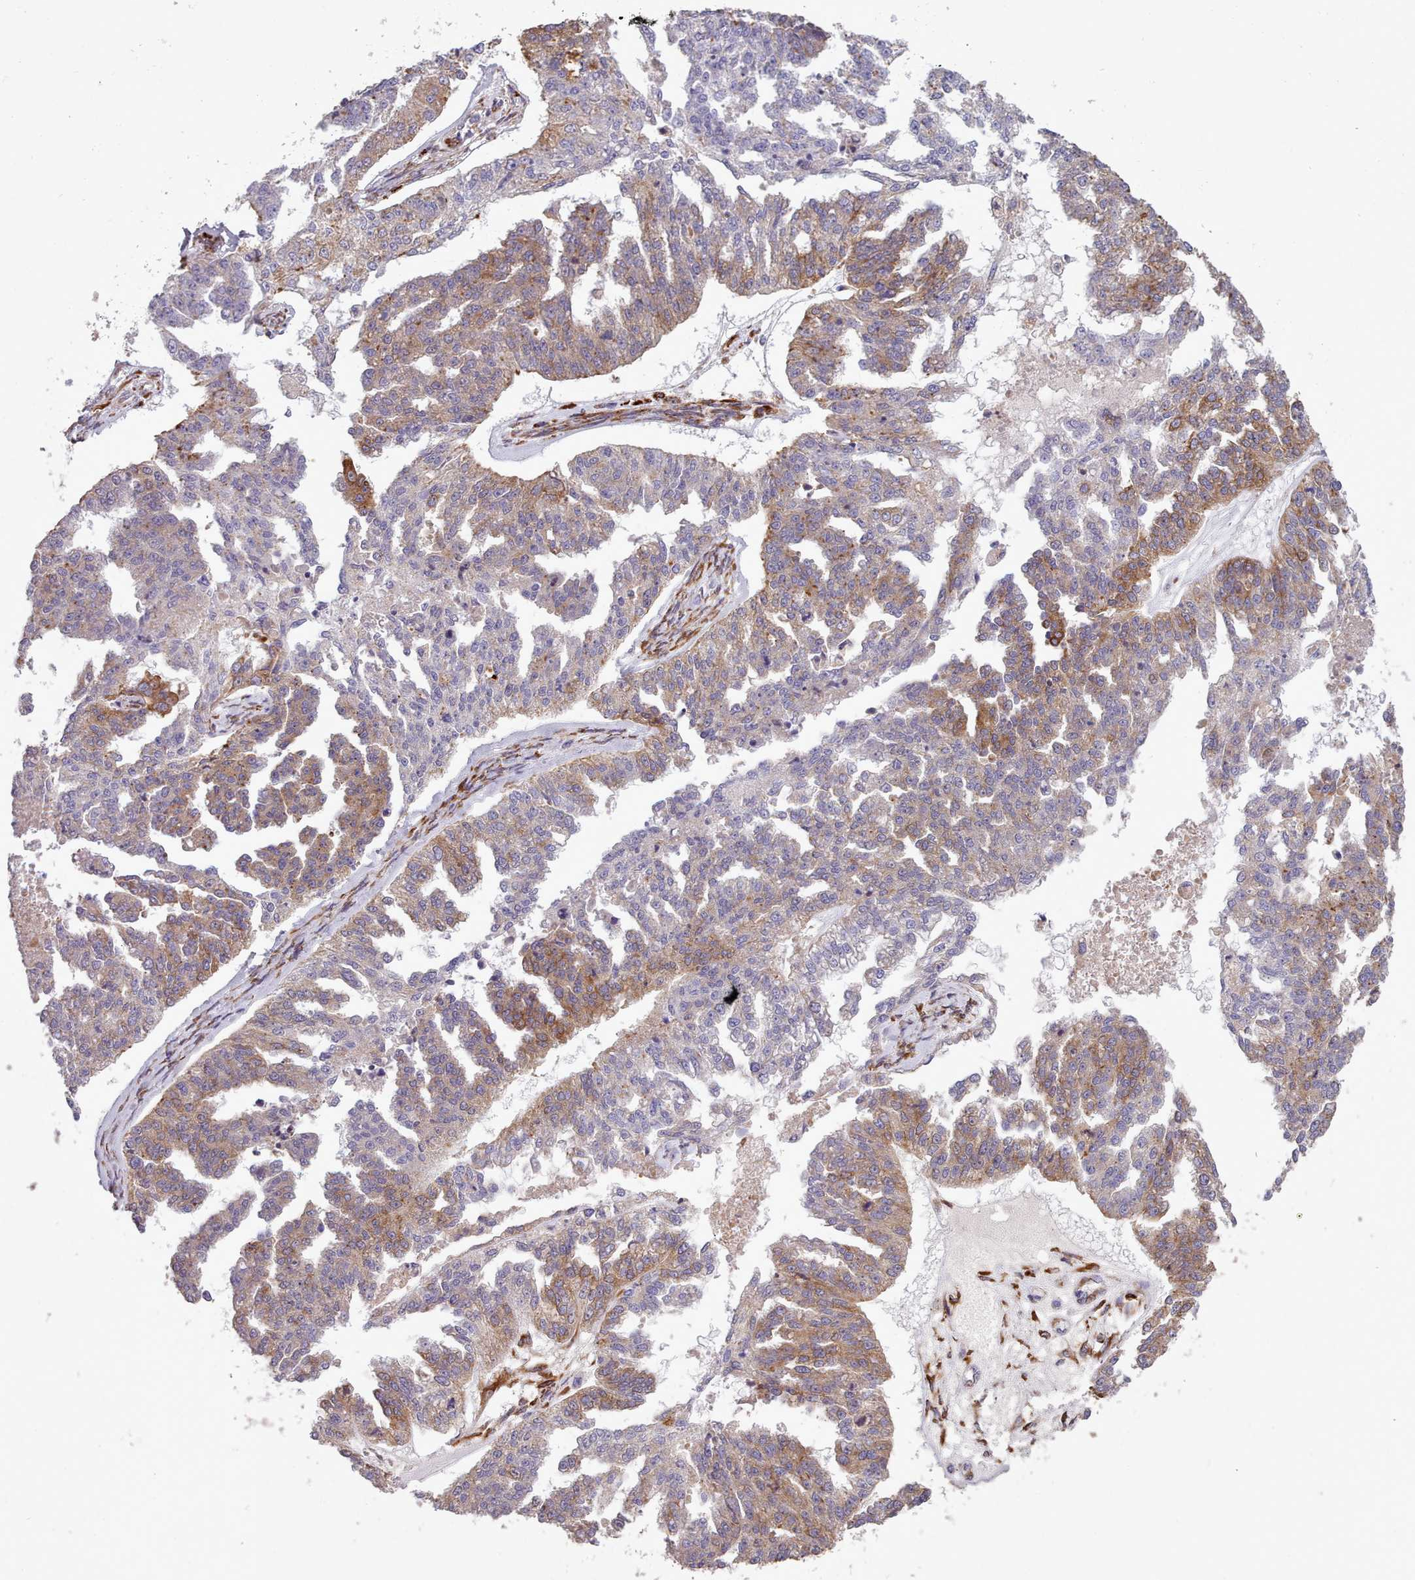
{"staining": {"intensity": "moderate", "quantity": "25%-75%", "location": "cytoplasmic/membranous"}, "tissue": "ovarian cancer", "cell_type": "Tumor cells", "image_type": "cancer", "snomed": [{"axis": "morphology", "description": "Cystadenocarcinoma, serous, NOS"}, {"axis": "topography", "description": "Ovary"}], "caption": "Immunohistochemistry histopathology image of neoplastic tissue: serous cystadenocarcinoma (ovarian) stained using immunohistochemistry exhibits medium levels of moderate protein expression localized specifically in the cytoplasmic/membranous of tumor cells, appearing as a cytoplasmic/membranous brown color.", "gene": "FKBP10", "patient": {"sex": "female", "age": 58}}